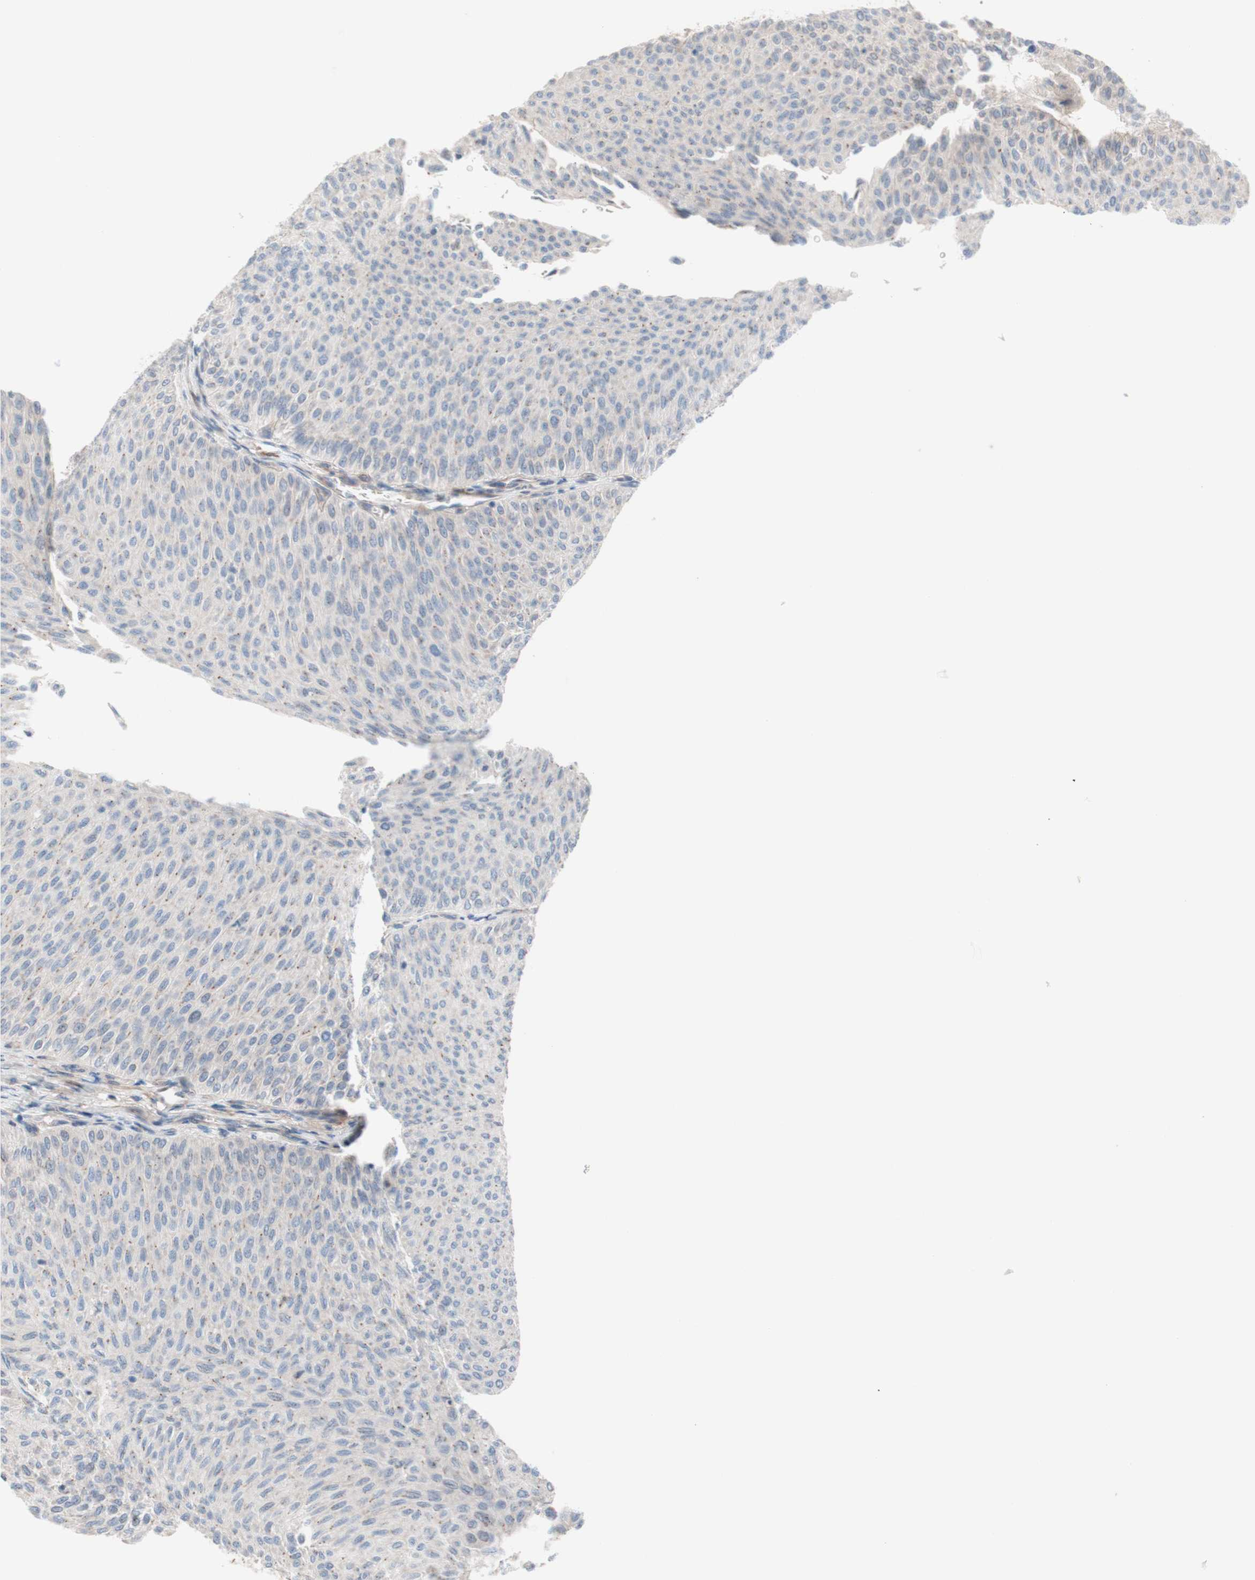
{"staining": {"intensity": "weak", "quantity": ">75%", "location": "cytoplasmic/membranous"}, "tissue": "urothelial cancer", "cell_type": "Tumor cells", "image_type": "cancer", "snomed": [{"axis": "morphology", "description": "Urothelial carcinoma, Low grade"}, {"axis": "topography", "description": "Urinary bladder"}], "caption": "High-power microscopy captured an immunohistochemistry (IHC) image of urothelial carcinoma (low-grade), revealing weak cytoplasmic/membranous expression in about >75% of tumor cells.", "gene": "CNN3", "patient": {"sex": "male", "age": 78}}